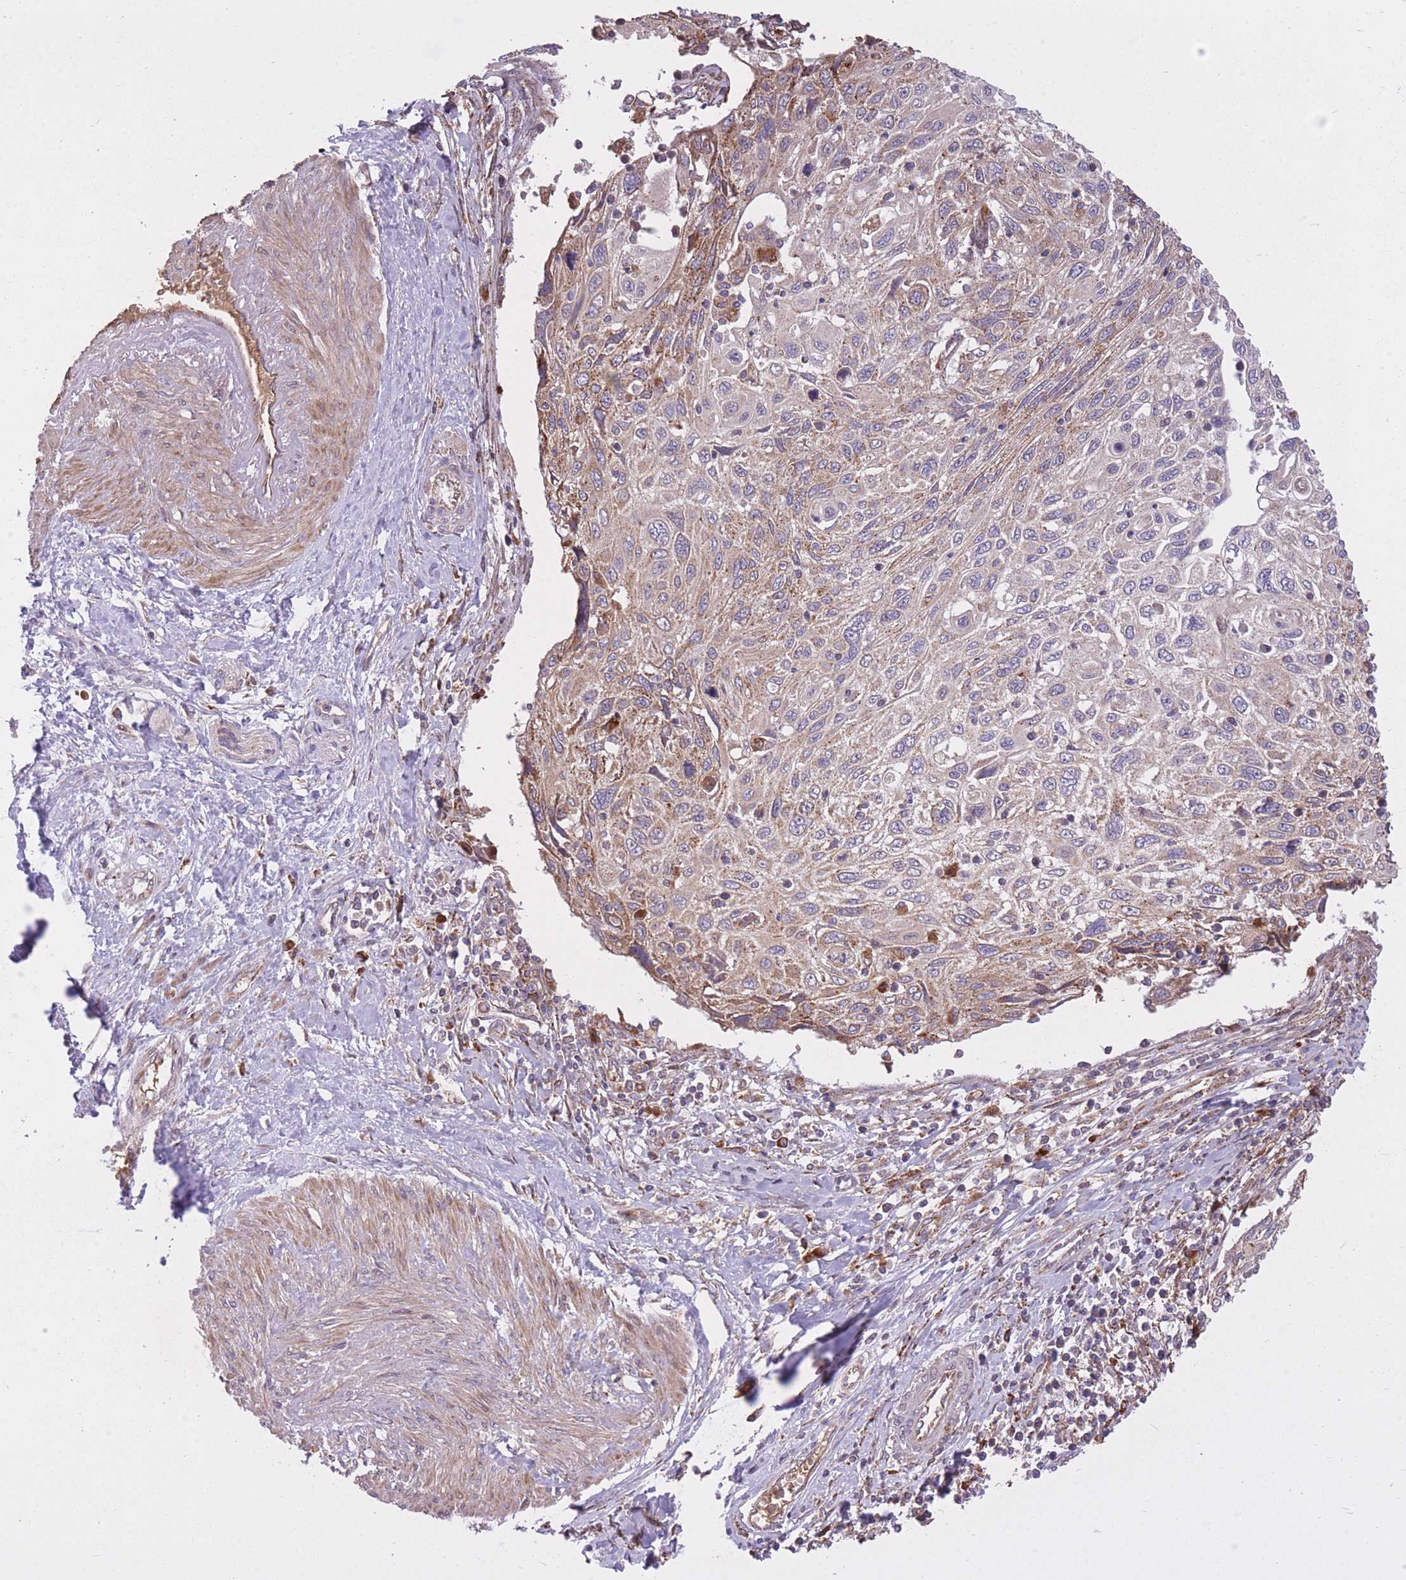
{"staining": {"intensity": "moderate", "quantity": "<25%", "location": "cytoplasmic/membranous"}, "tissue": "cervical cancer", "cell_type": "Tumor cells", "image_type": "cancer", "snomed": [{"axis": "morphology", "description": "Squamous cell carcinoma, NOS"}, {"axis": "topography", "description": "Cervix"}], "caption": "Moderate cytoplasmic/membranous staining for a protein is present in about <25% of tumor cells of cervical cancer using immunohistochemistry (IHC).", "gene": "POLR3F", "patient": {"sex": "female", "age": 70}}